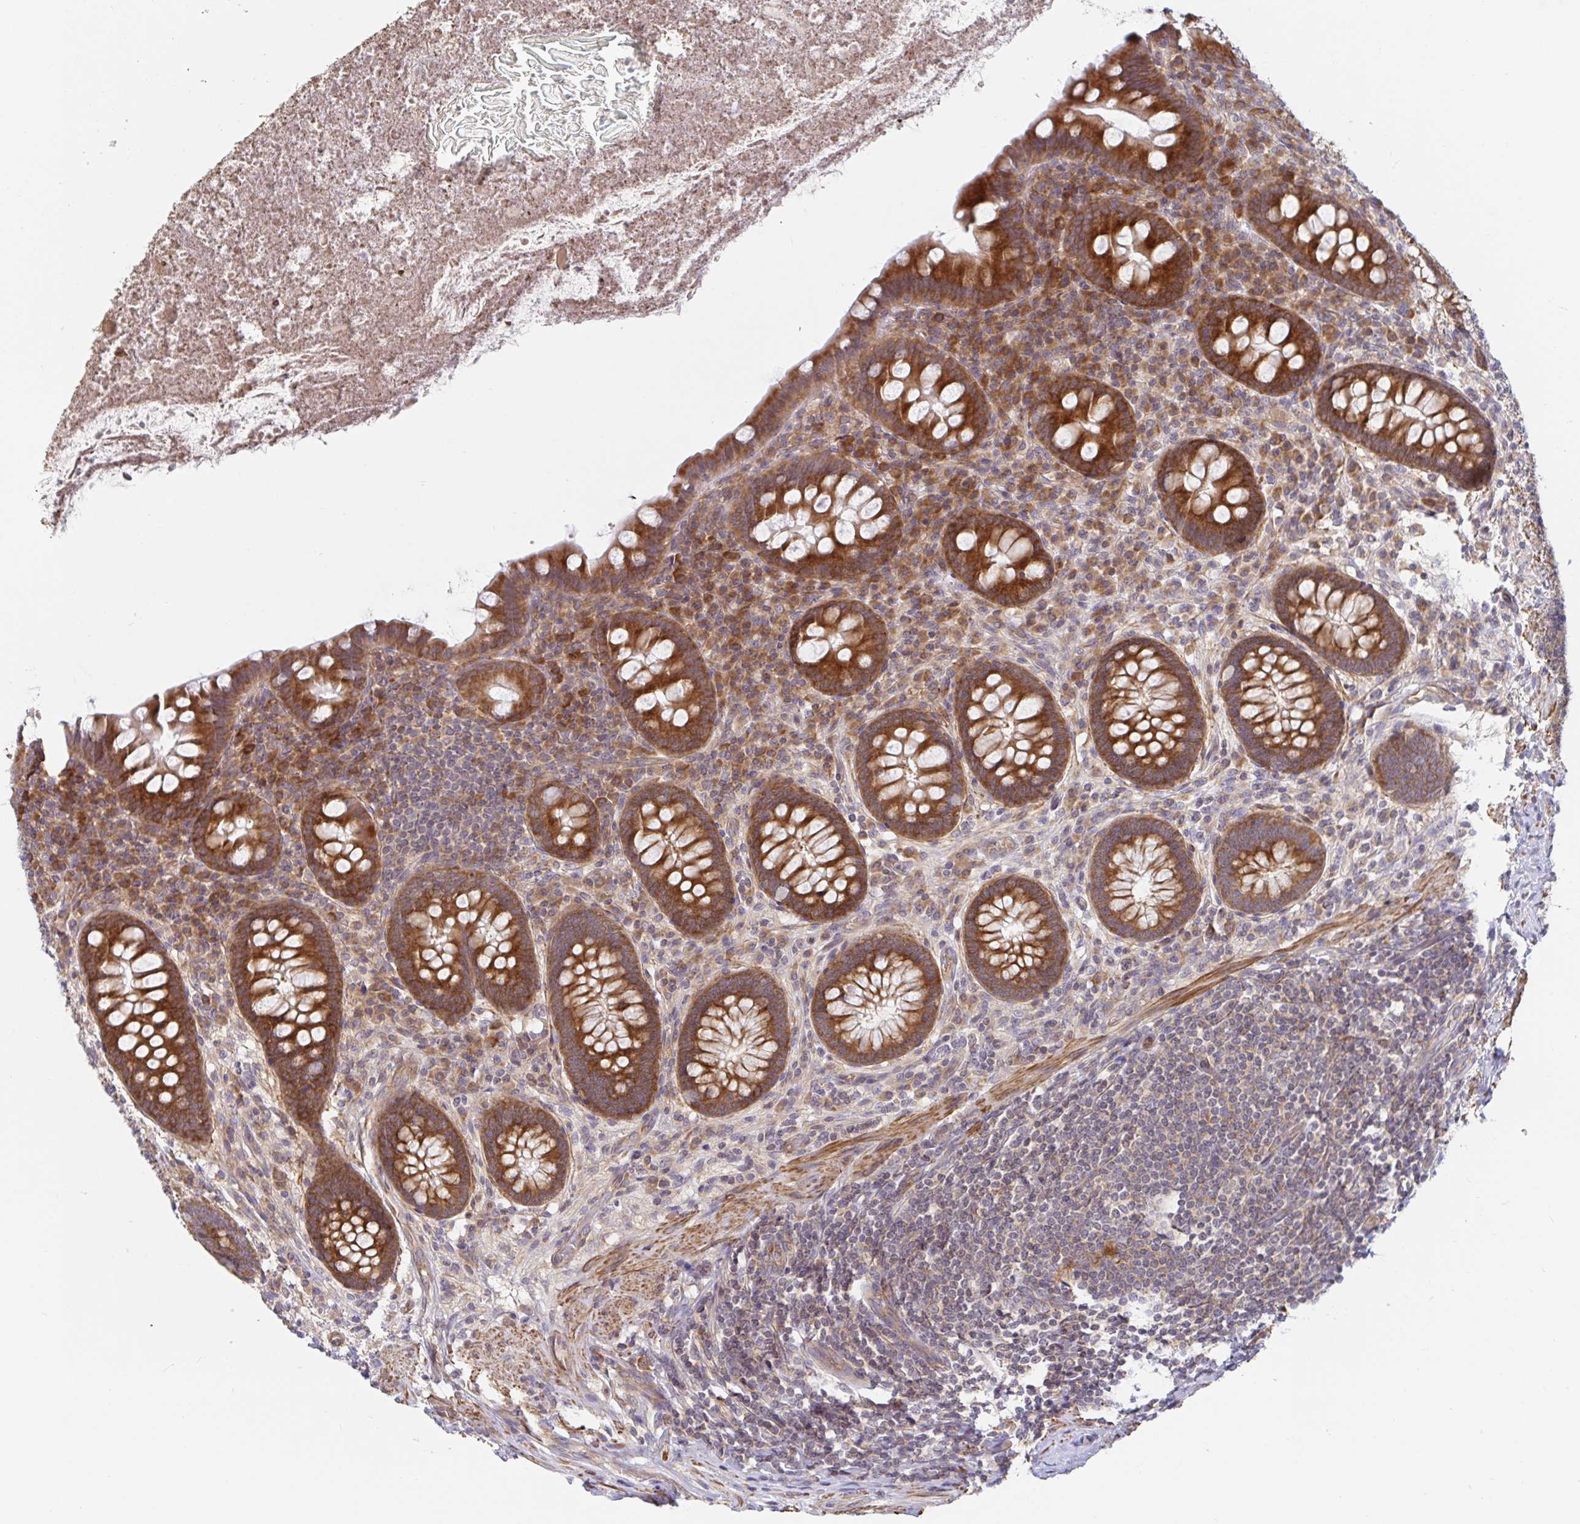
{"staining": {"intensity": "strong", "quantity": ">75%", "location": "cytoplasmic/membranous"}, "tissue": "appendix", "cell_type": "Glandular cells", "image_type": "normal", "snomed": [{"axis": "morphology", "description": "Normal tissue, NOS"}, {"axis": "topography", "description": "Appendix"}], "caption": "This is an image of immunohistochemistry staining of unremarkable appendix, which shows strong expression in the cytoplasmic/membranous of glandular cells.", "gene": "LARP1", "patient": {"sex": "male", "age": 71}}